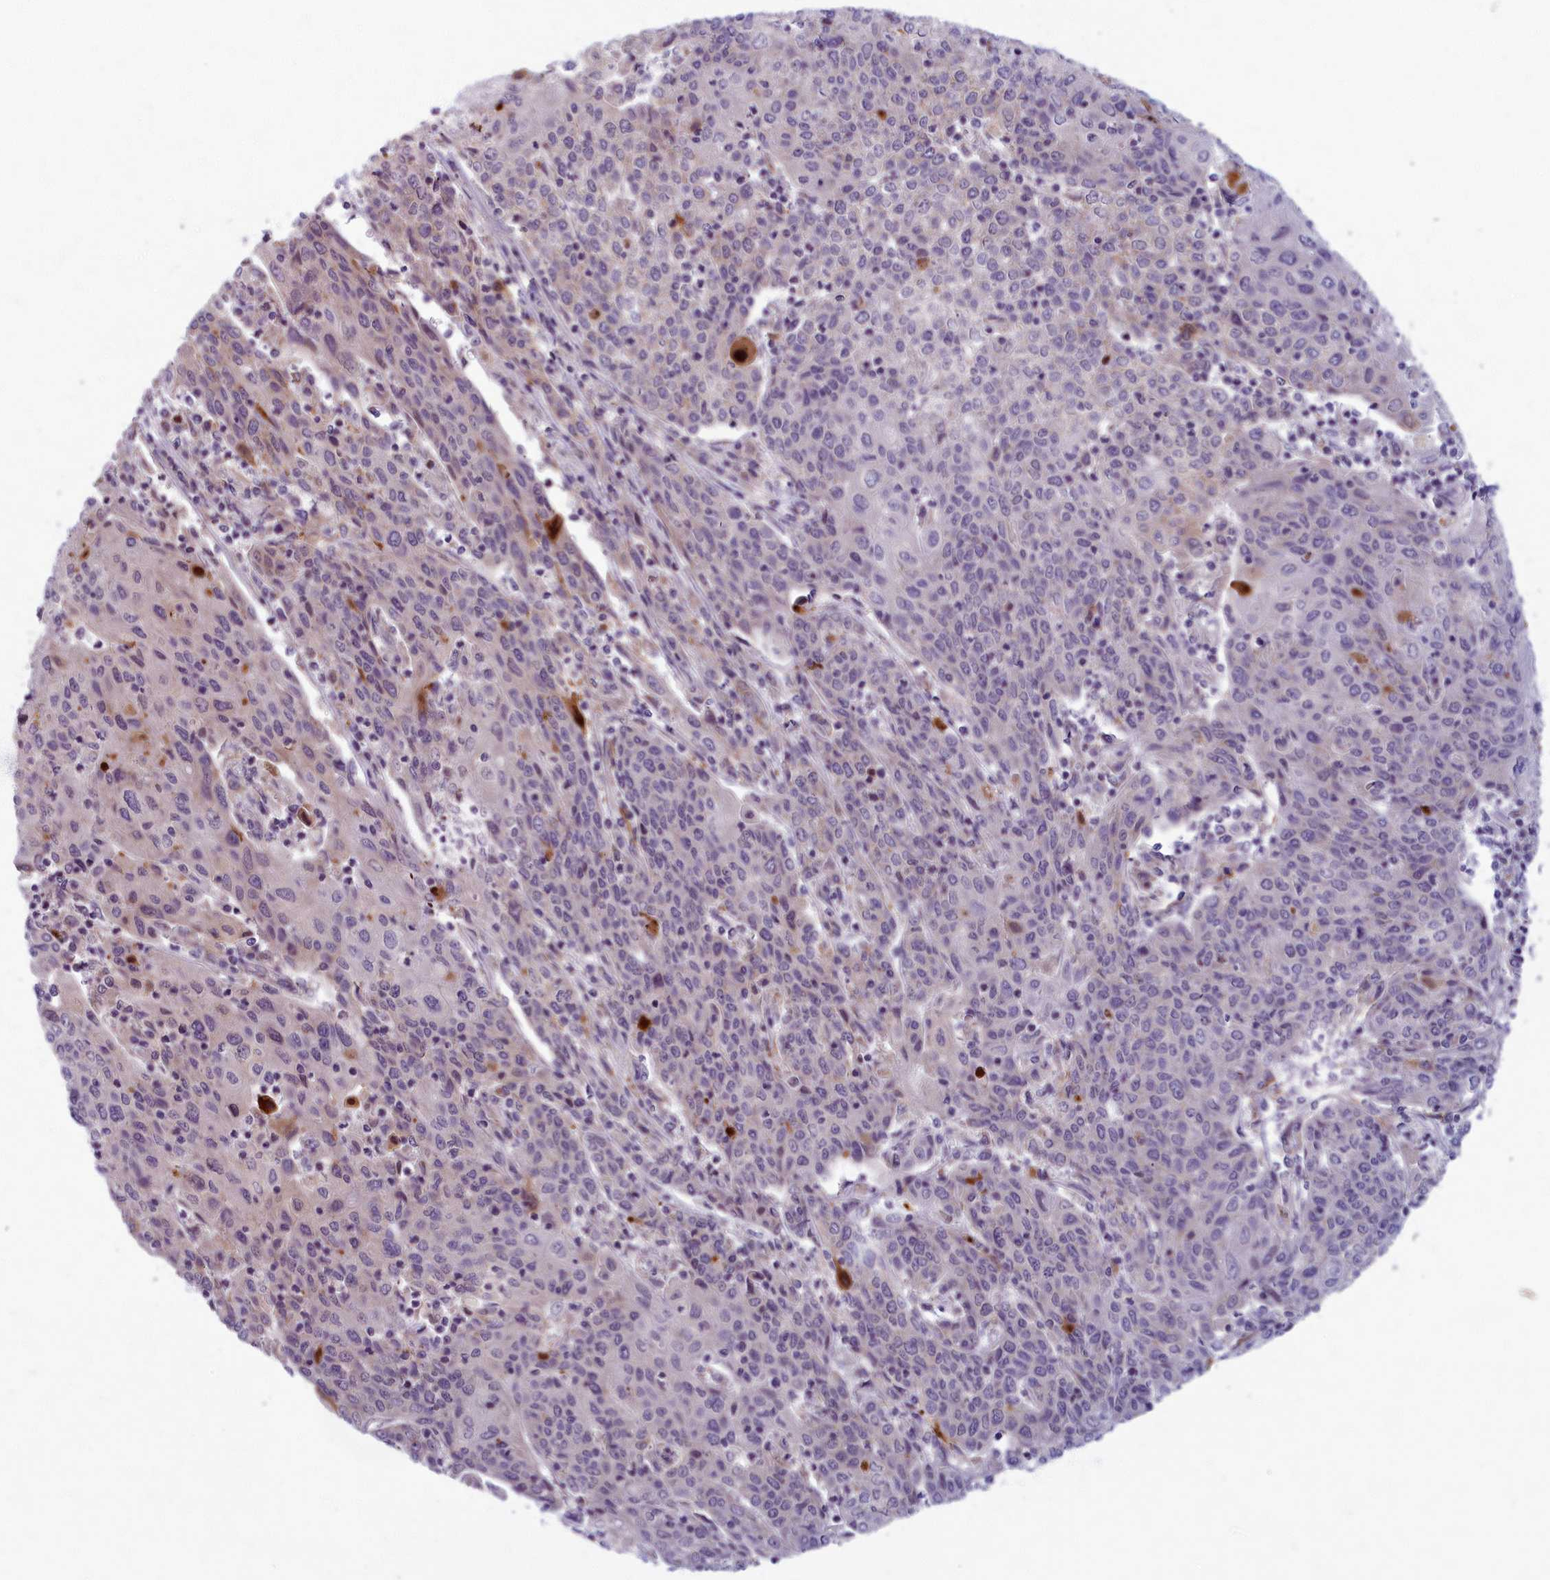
{"staining": {"intensity": "negative", "quantity": "none", "location": "none"}, "tissue": "cervical cancer", "cell_type": "Tumor cells", "image_type": "cancer", "snomed": [{"axis": "morphology", "description": "Squamous cell carcinoma, NOS"}, {"axis": "topography", "description": "Cervix"}], "caption": "Micrograph shows no significant protein positivity in tumor cells of cervical cancer.", "gene": "MRPS25", "patient": {"sex": "female", "age": 67}}